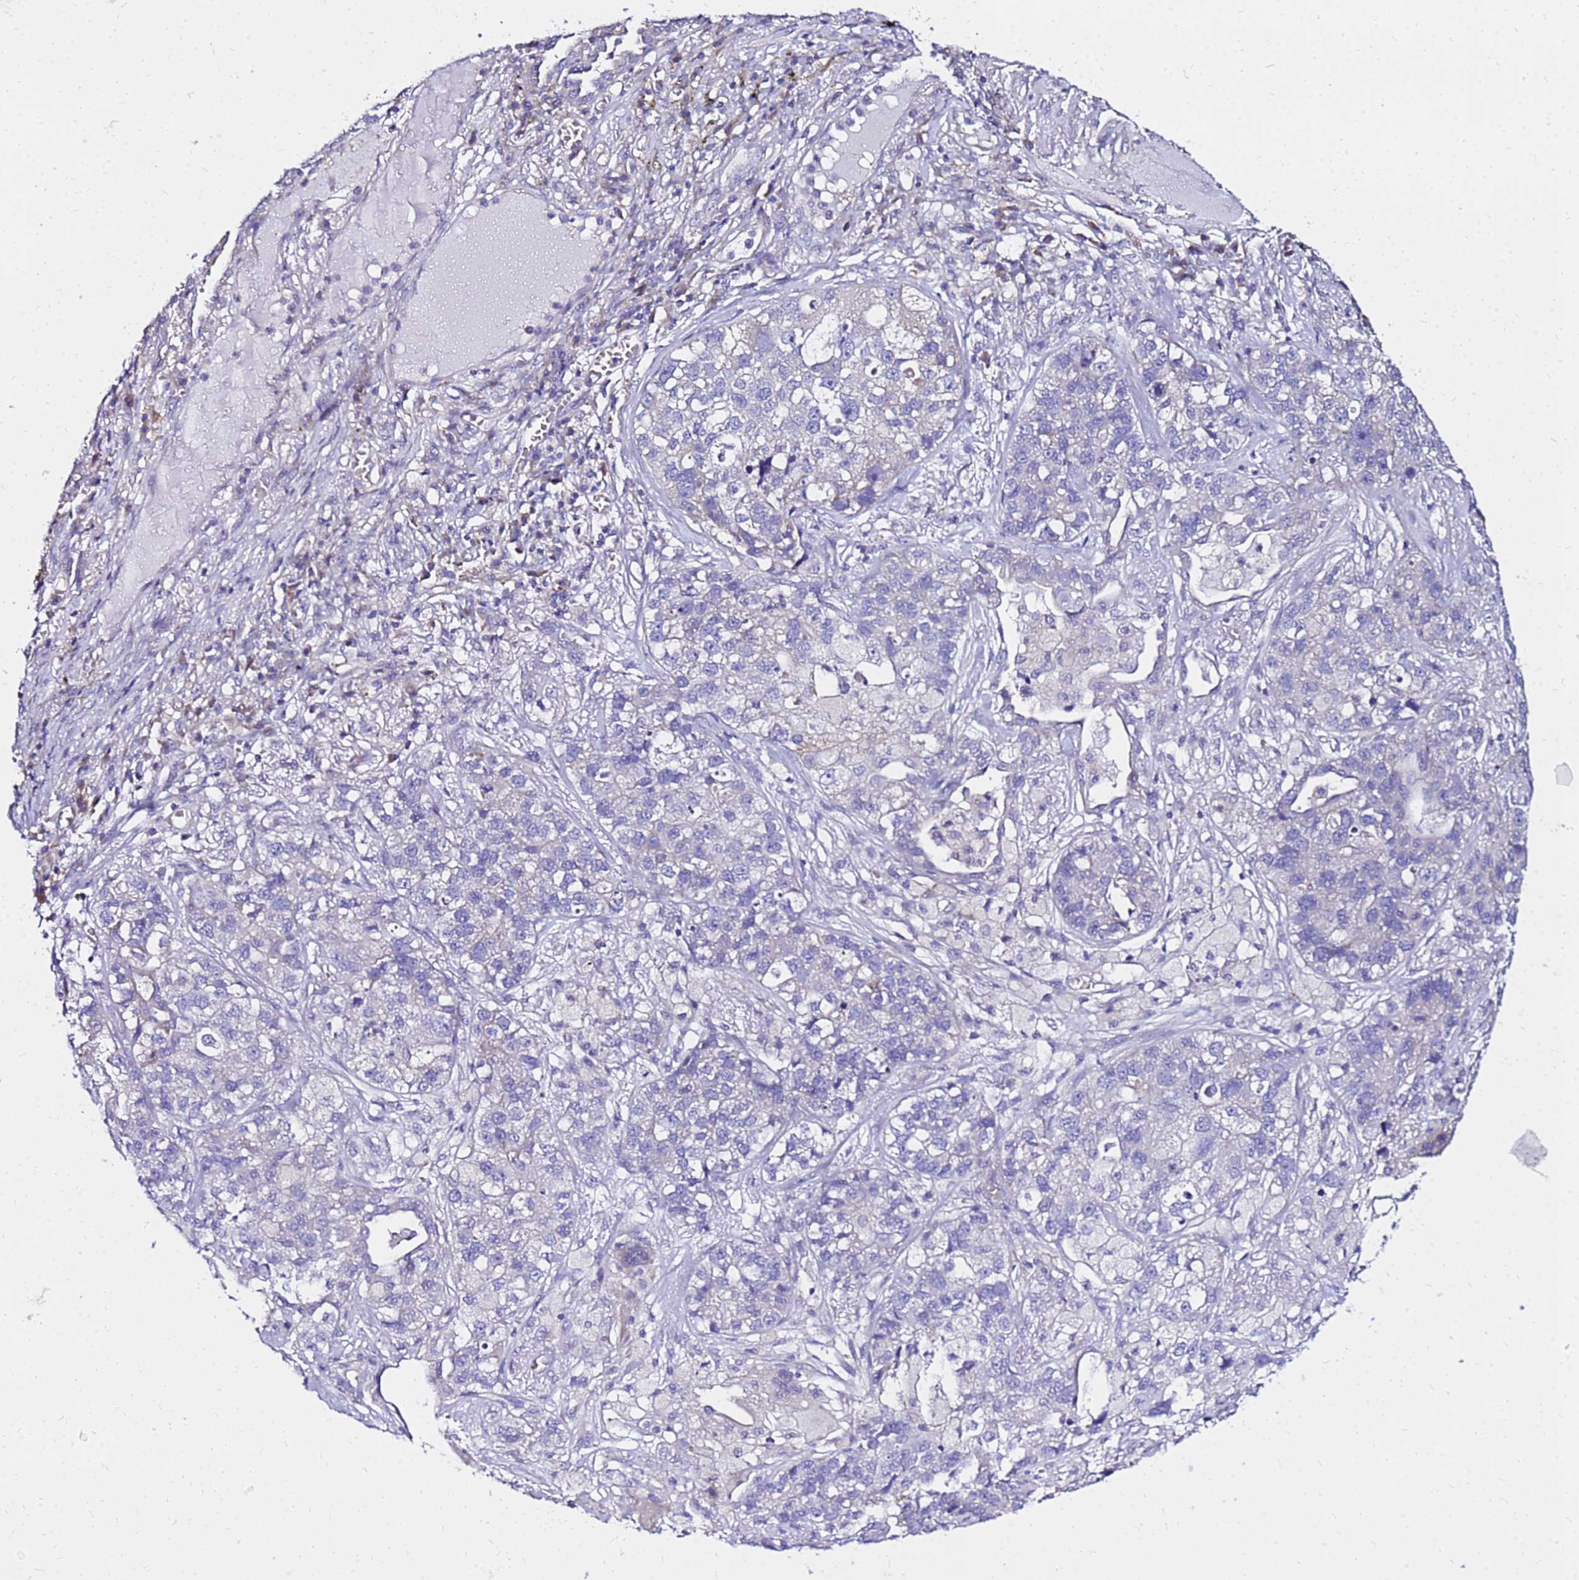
{"staining": {"intensity": "negative", "quantity": "none", "location": "none"}, "tissue": "lung cancer", "cell_type": "Tumor cells", "image_type": "cancer", "snomed": [{"axis": "morphology", "description": "Adenocarcinoma, NOS"}, {"axis": "topography", "description": "Lung"}], "caption": "Immunohistochemistry (IHC) of human lung cancer displays no expression in tumor cells. (Stains: DAB (3,3'-diaminobenzidine) immunohistochemistry (IHC) with hematoxylin counter stain, Microscopy: brightfield microscopy at high magnification).", "gene": "HERC5", "patient": {"sex": "male", "age": 49}}